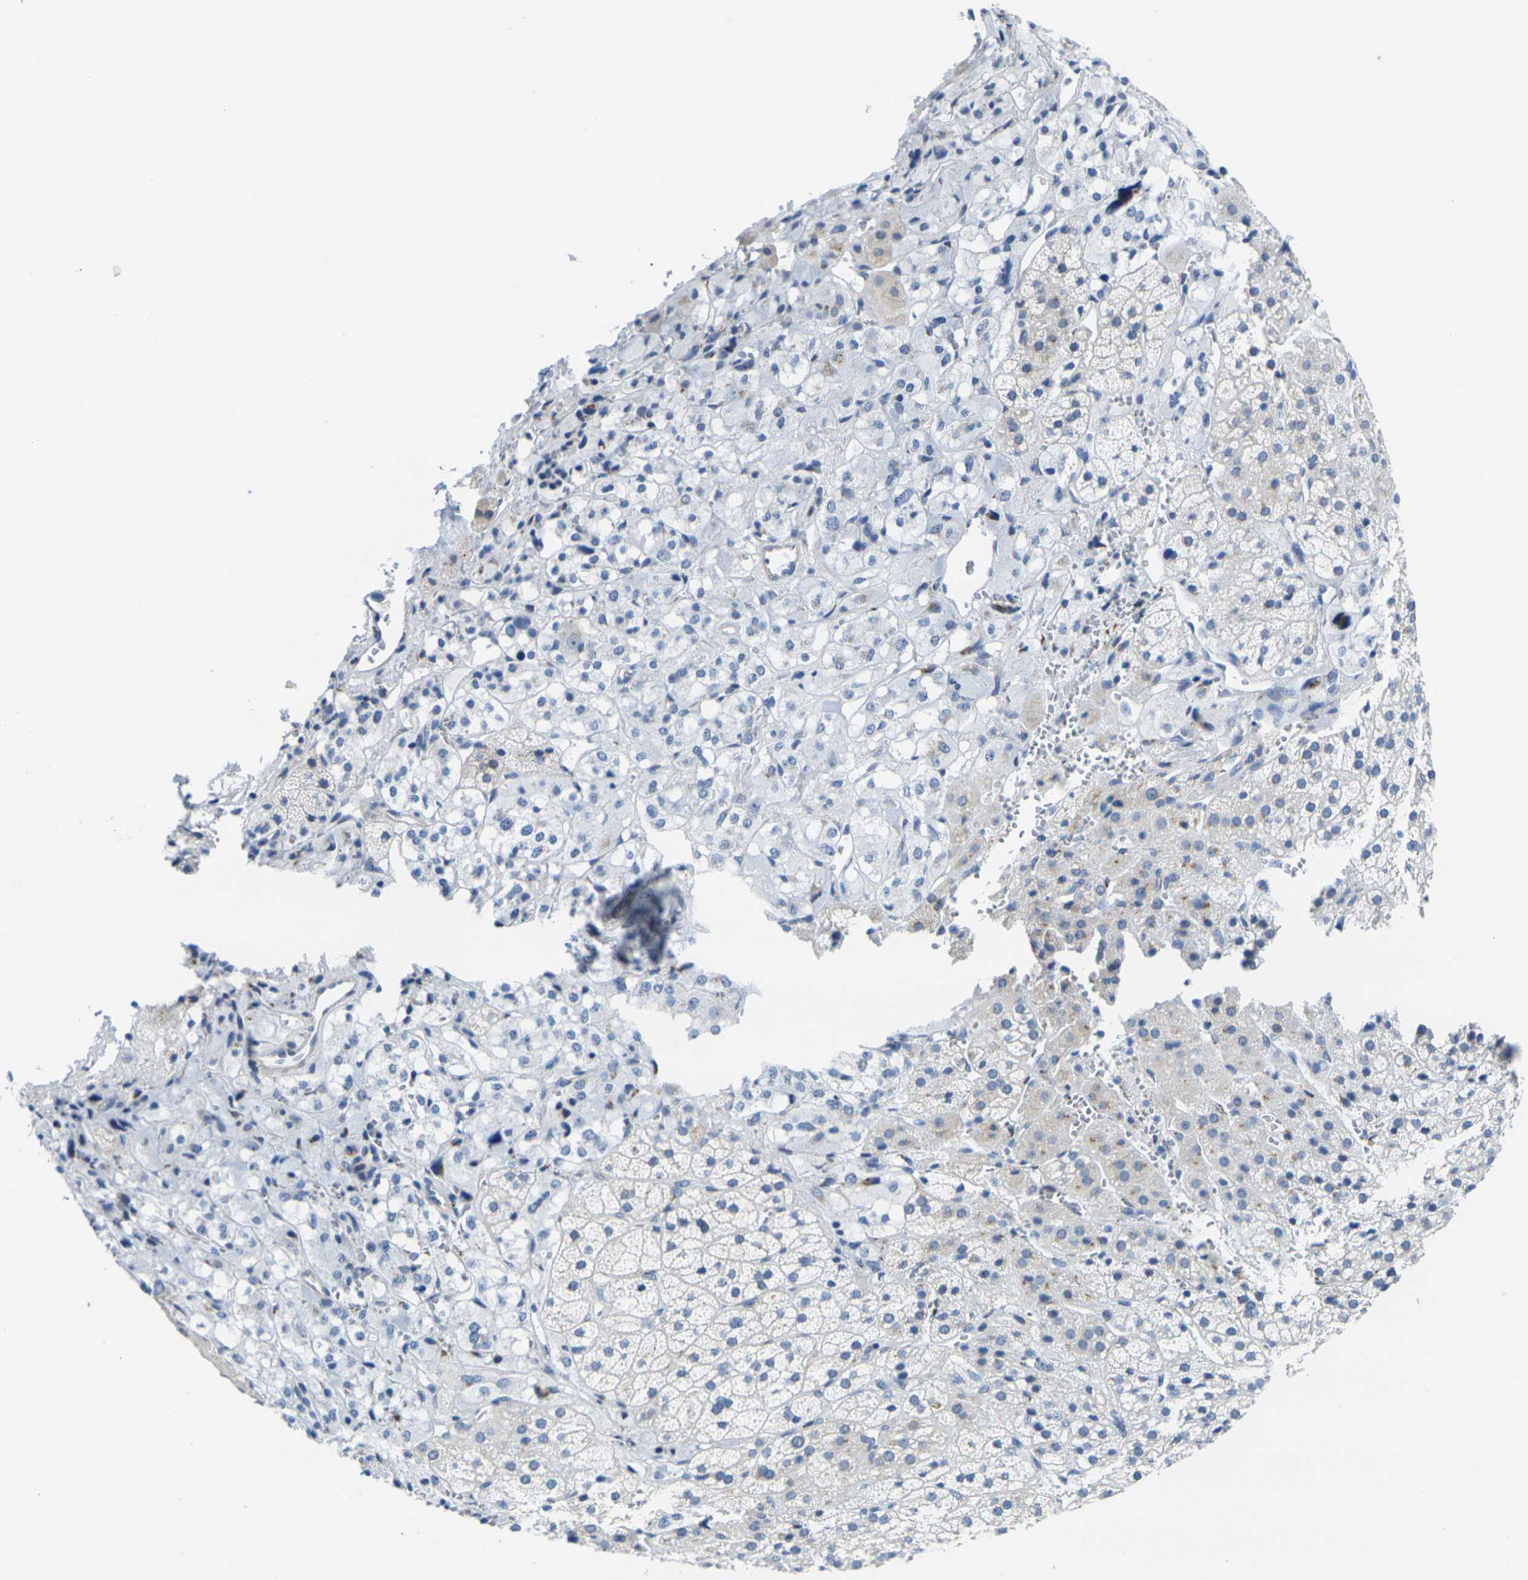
{"staining": {"intensity": "weak", "quantity": "<25%", "location": "cytoplasmic/membranous"}, "tissue": "adrenal gland", "cell_type": "Glandular cells", "image_type": "normal", "snomed": [{"axis": "morphology", "description": "Normal tissue, NOS"}, {"axis": "topography", "description": "Adrenal gland"}], "caption": "IHC of benign adrenal gland shows no expression in glandular cells. The staining was performed using DAB (3,3'-diaminobenzidine) to visualize the protein expression in brown, while the nuclei were stained in blue with hematoxylin (Magnification: 20x).", "gene": "CRK", "patient": {"sex": "male", "age": 56}}